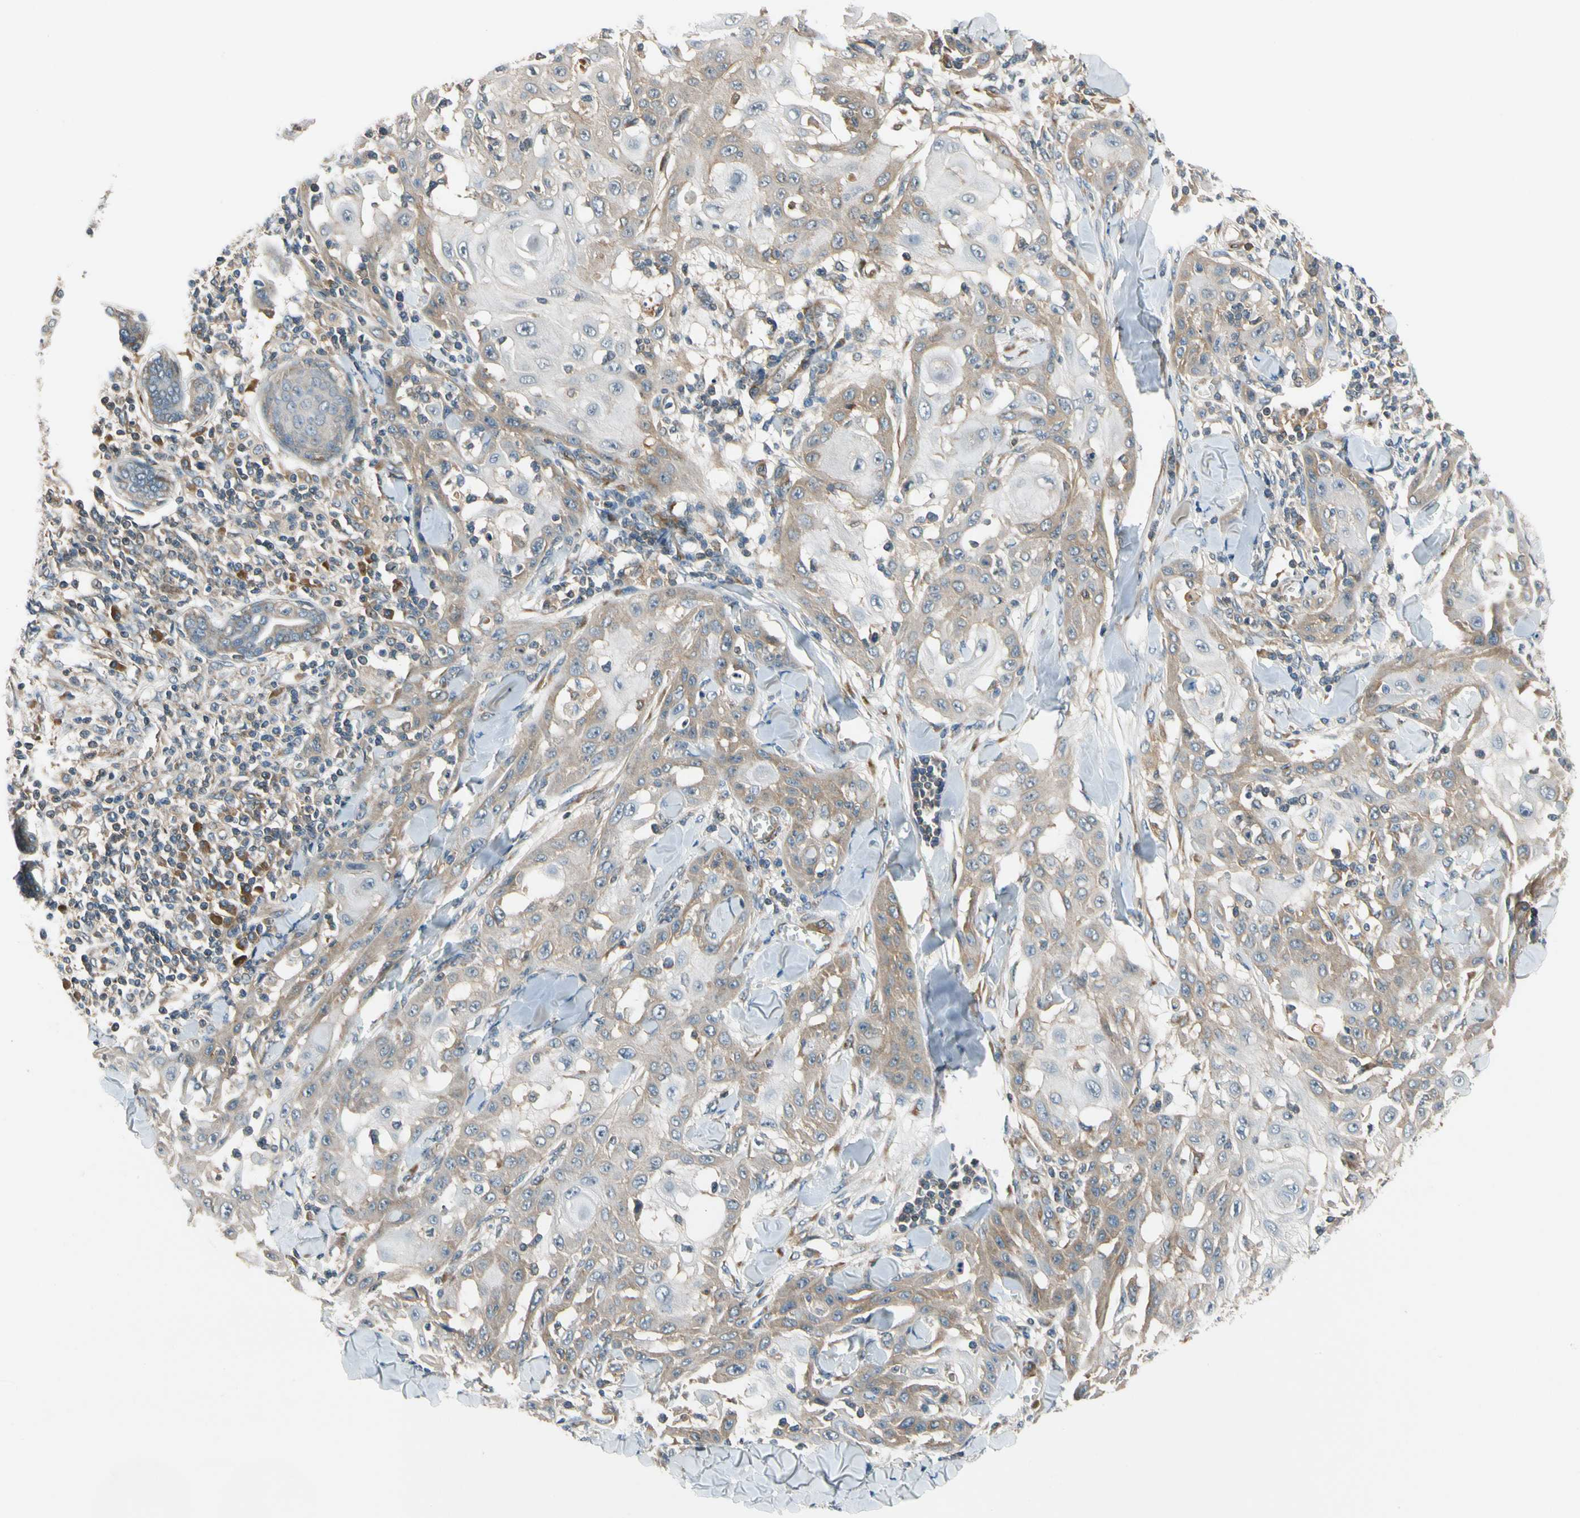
{"staining": {"intensity": "weak", "quantity": ">75%", "location": "cytoplasmic/membranous"}, "tissue": "skin cancer", "cell_type": "Tumor cells", "image_type": "cancer", "snomed": [{"axis": "morphology", "description": "Squamous cell carcinoma, NOS"}, {"axis": "topography", "description": "Skin"}], "caption": "Protein expression by IHC reveals weak cytoplasmic/membranous expression in approximately >75% of tumor cells in skin cancer.", "gene": "MST1R", "patient": {"sex": "male", "age": 24}}